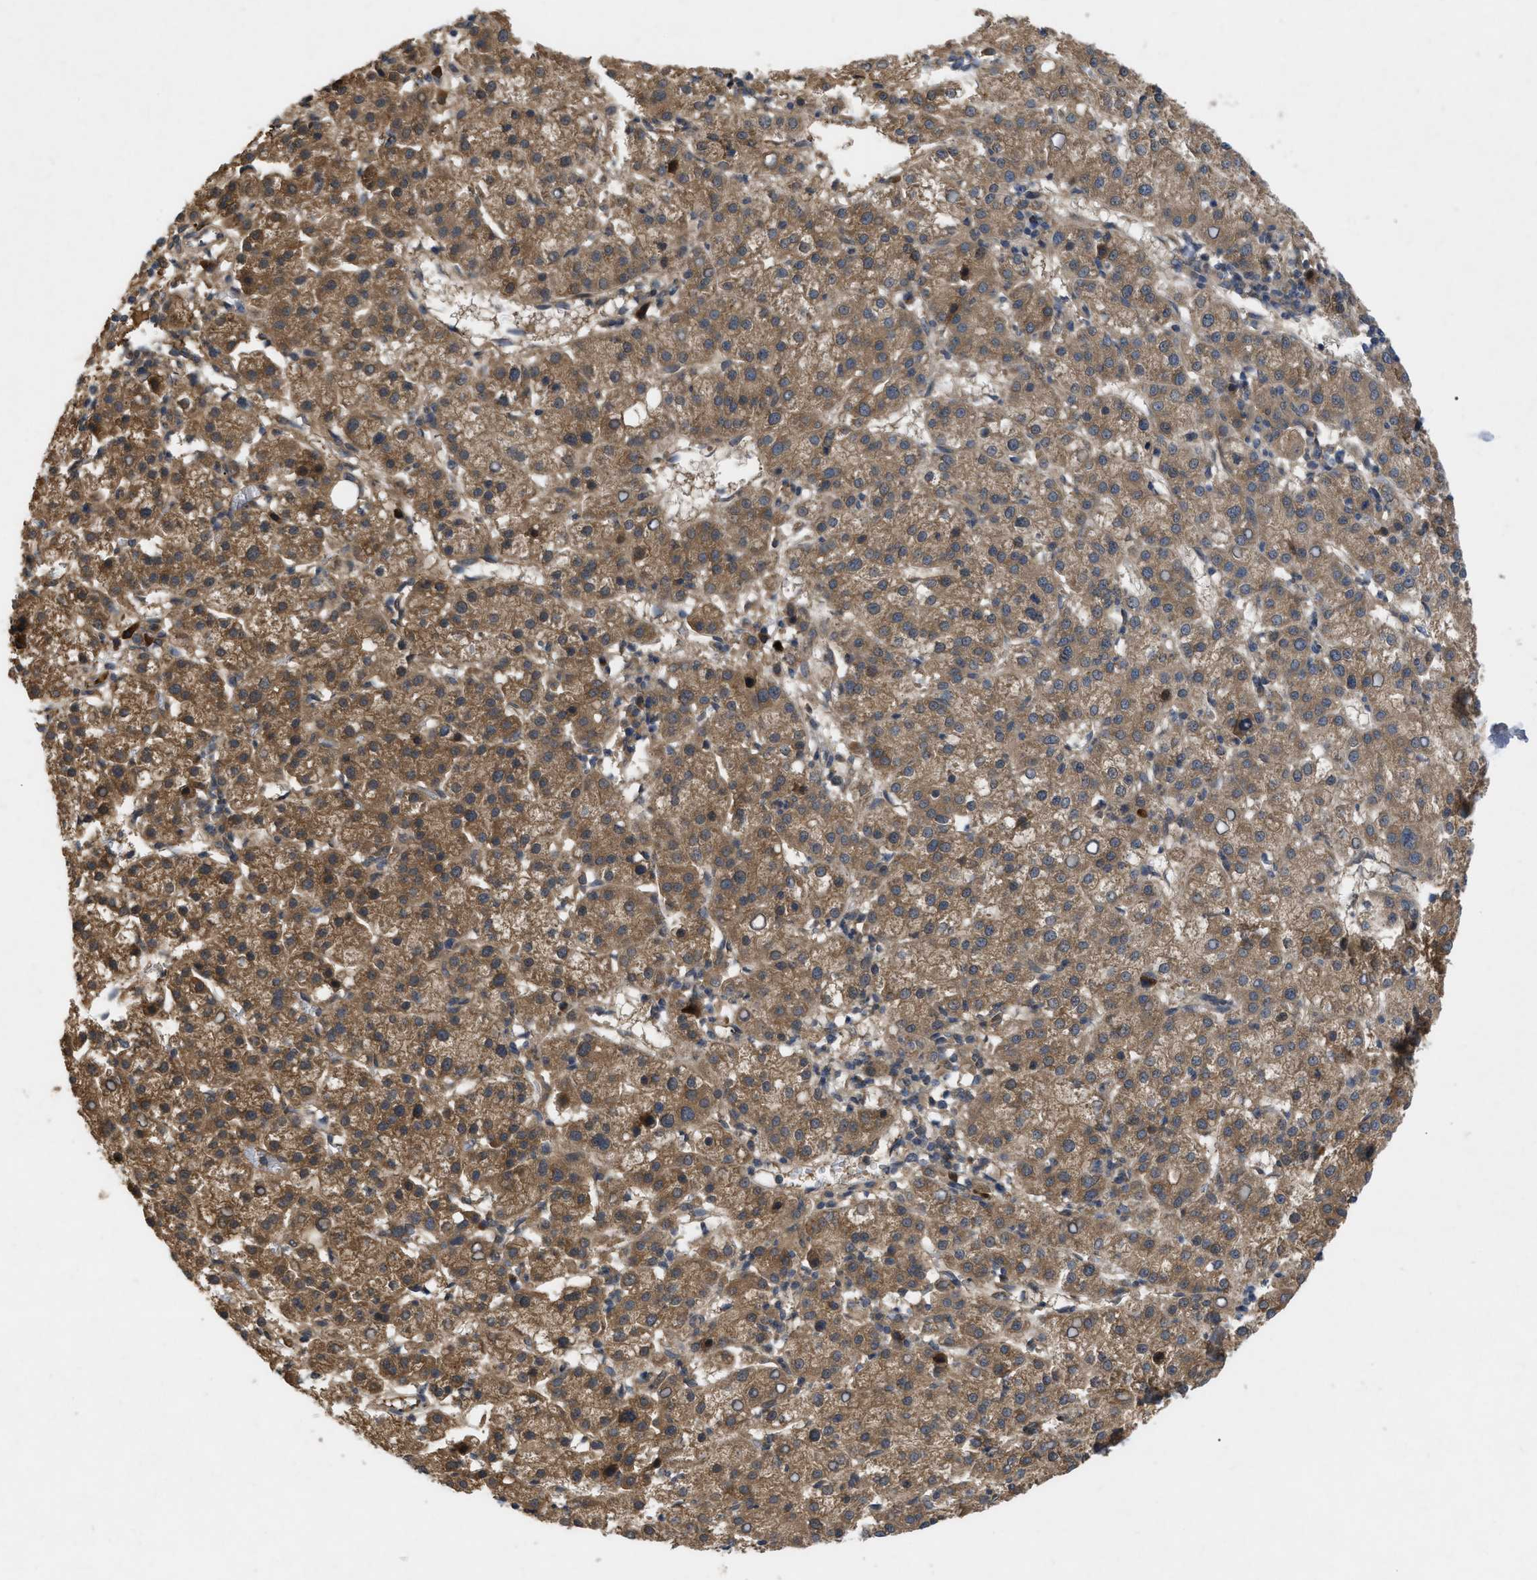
{"staining": {"intensity": "moderate", "quantity": ">75%", "location": "cytoplasmic/membranous"}, "tissue": "liver cancer", "cell_type": "Tumor cells", "image_type": "cancer", "snomed": [{"axis": "morphology", "description": "Carcinoma, Hepatocellular, NOS"}, {"axis": "topography", "description": "Liver"}], "caption": "IHC of liver cancer (hepatocellular carcinoma) exhibits medium levels of moderate cytoplasmic/membranous positivity in approximately >75% of tumor cells.", "gene": "RAB2A", "patient": {"sex": "female", "age": 58}}